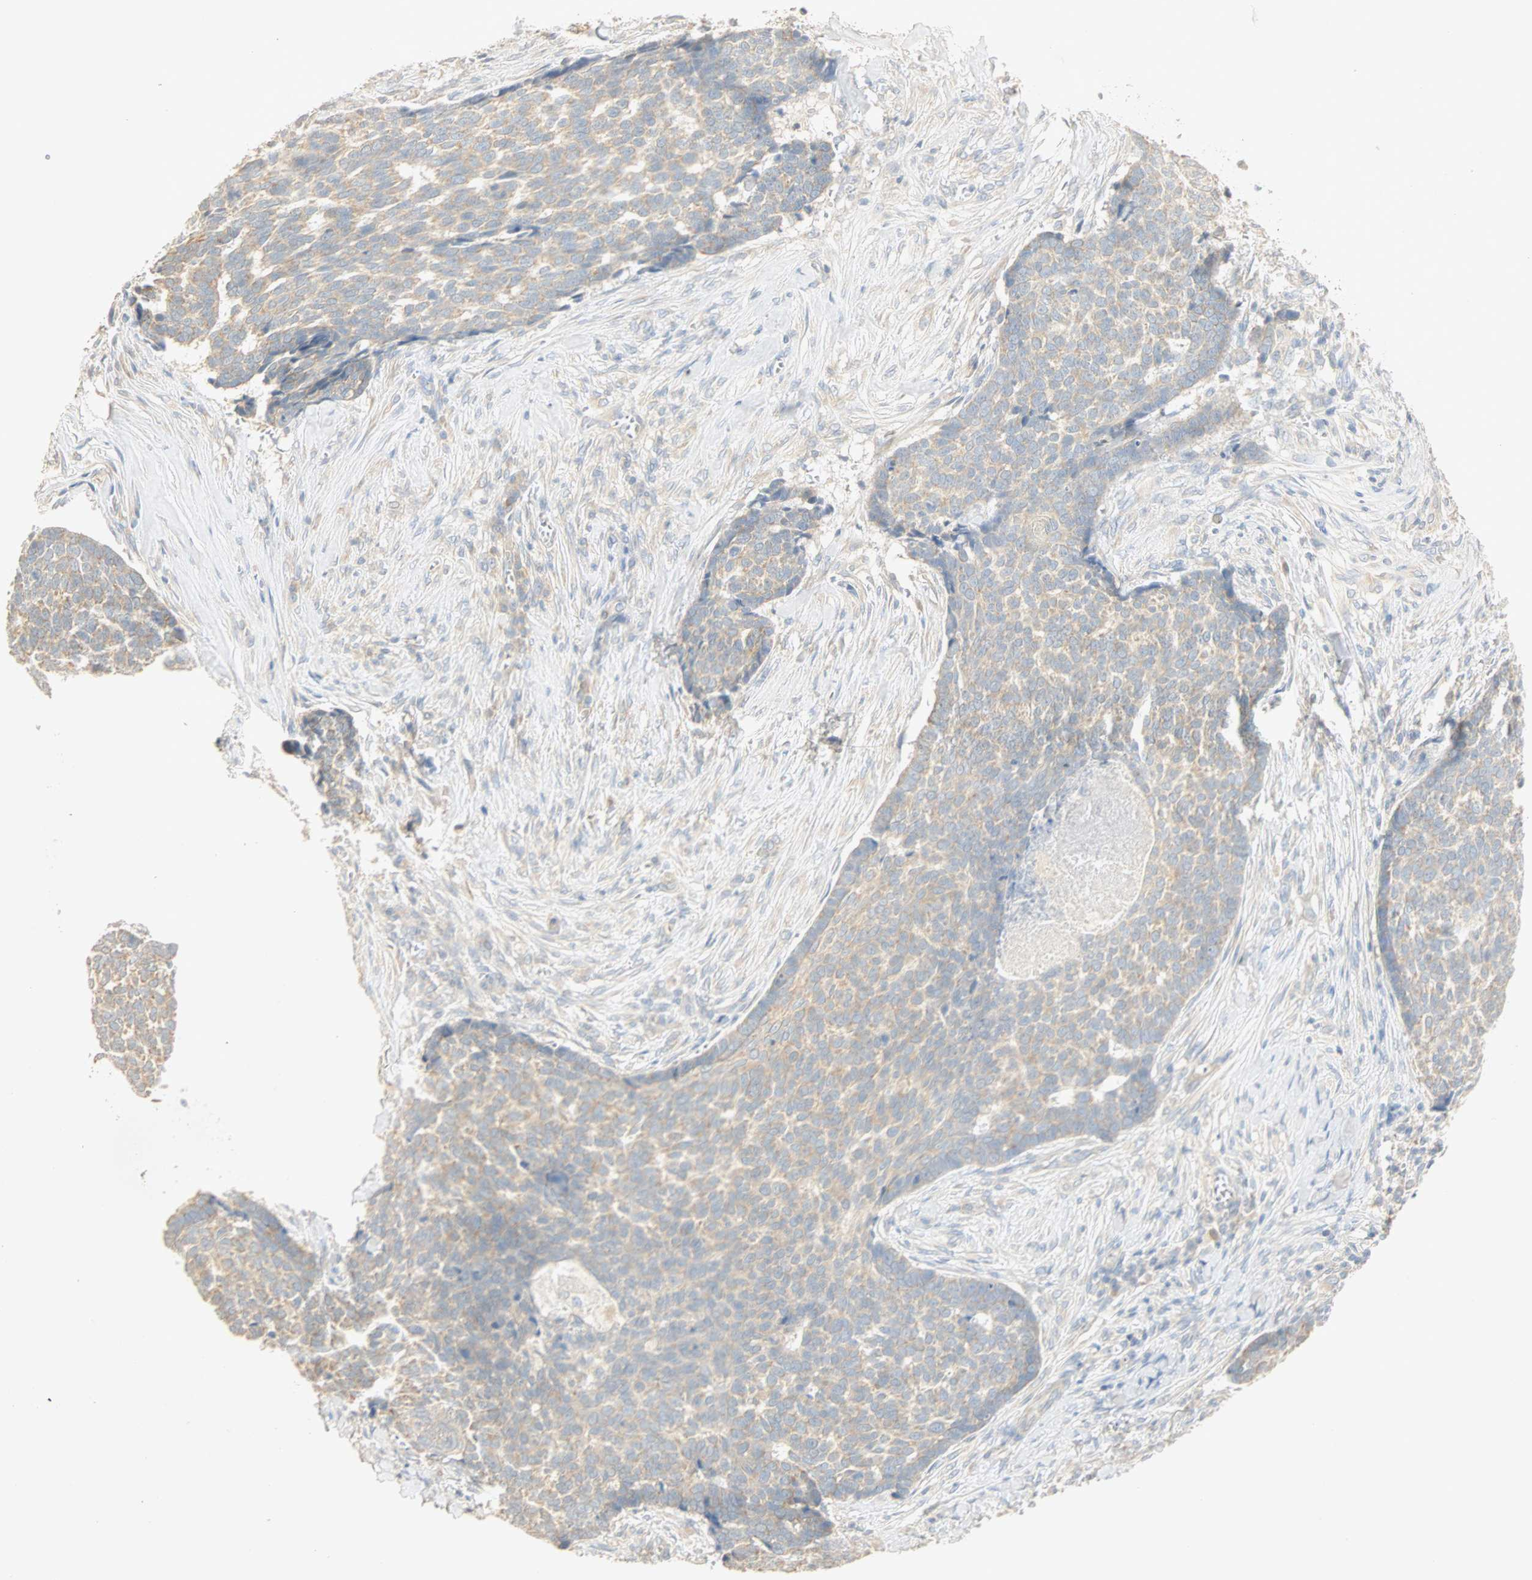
{"staining": {"intensity": "weak", "quantity": ">75%", "location": "cytoplasmic/membranous"}, "tissue": "skin cancer", "cell_type": "Tumor cells", "image_type": "cancer", "snomed": [{"axis": "morphology", "description": "Basal cell carcinoma"}, {"axis": "topography", "description": "Skin"}], "caption": "An immunohistochemistry histopathology image of neoplastic tissue is shown. Protein staining in brown shows weak cytoplasmic/membranous positivity in basal cell carcinoma (skin) within tumor cells.", "gene": "SELENBP1", "patient": {"sex": "male", "age": 84}}